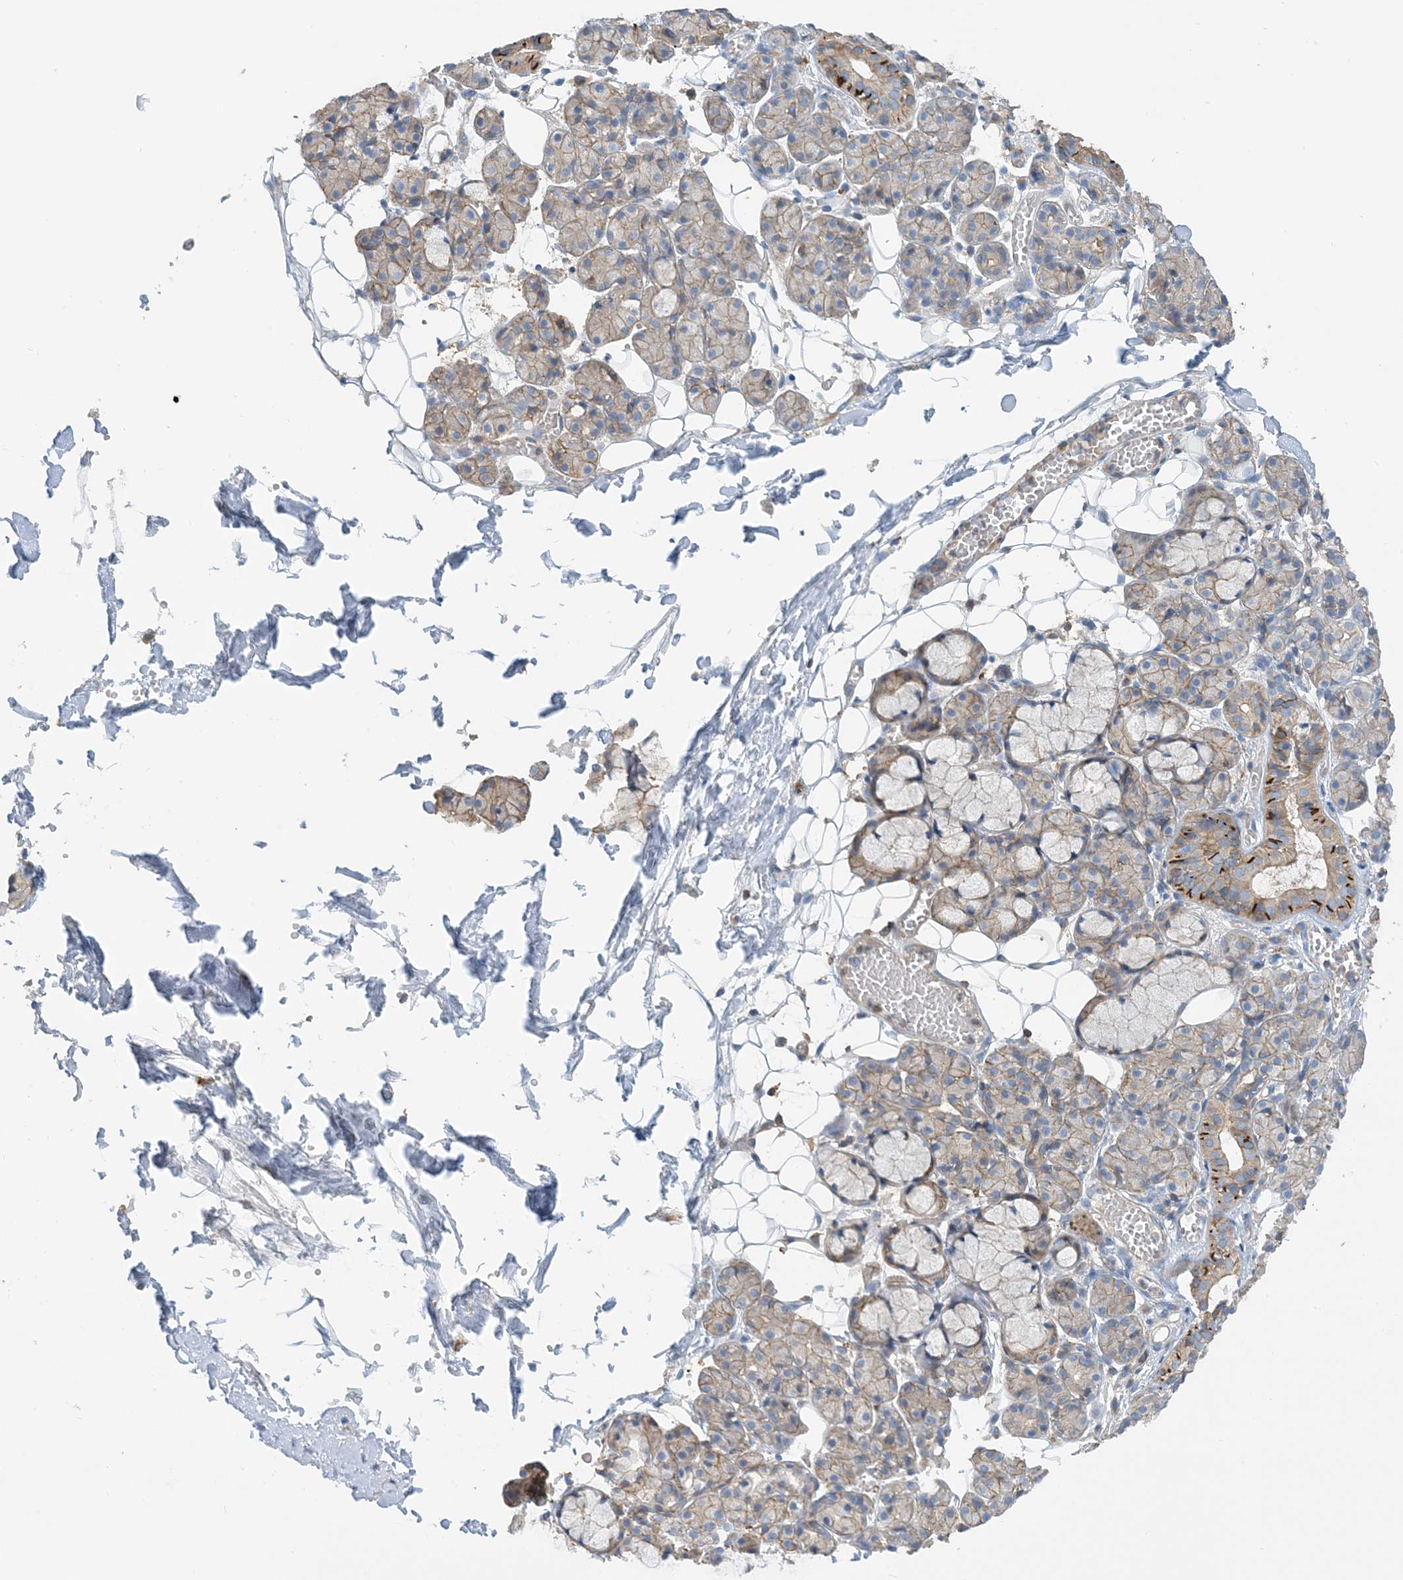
{"staining": {"intensity": "moderate", "quantity": "<25%", "location": "cytoplasmic/membranous"}, "tissue": "salivary gland", "cell_type": "Glandular cells", "image_type": "normal", "snomed": [{"axis": "morphology", "description": "Normal tissue, NOS"}, {"axis": "topography", "description": "Salivary gland"}], "caption": "Salivary gland was stained to show a protein in brown. There is low levels of moderate cytoplasmic/membranous expression in approximately <25% of glandular cells. The staining is performed using DAB brown chromogen to label protein expression. The nuclei are counter-stained blue using hematoxylin.", "gene": "CALHM5", "patient": {"sex": "male", "age": 63}}